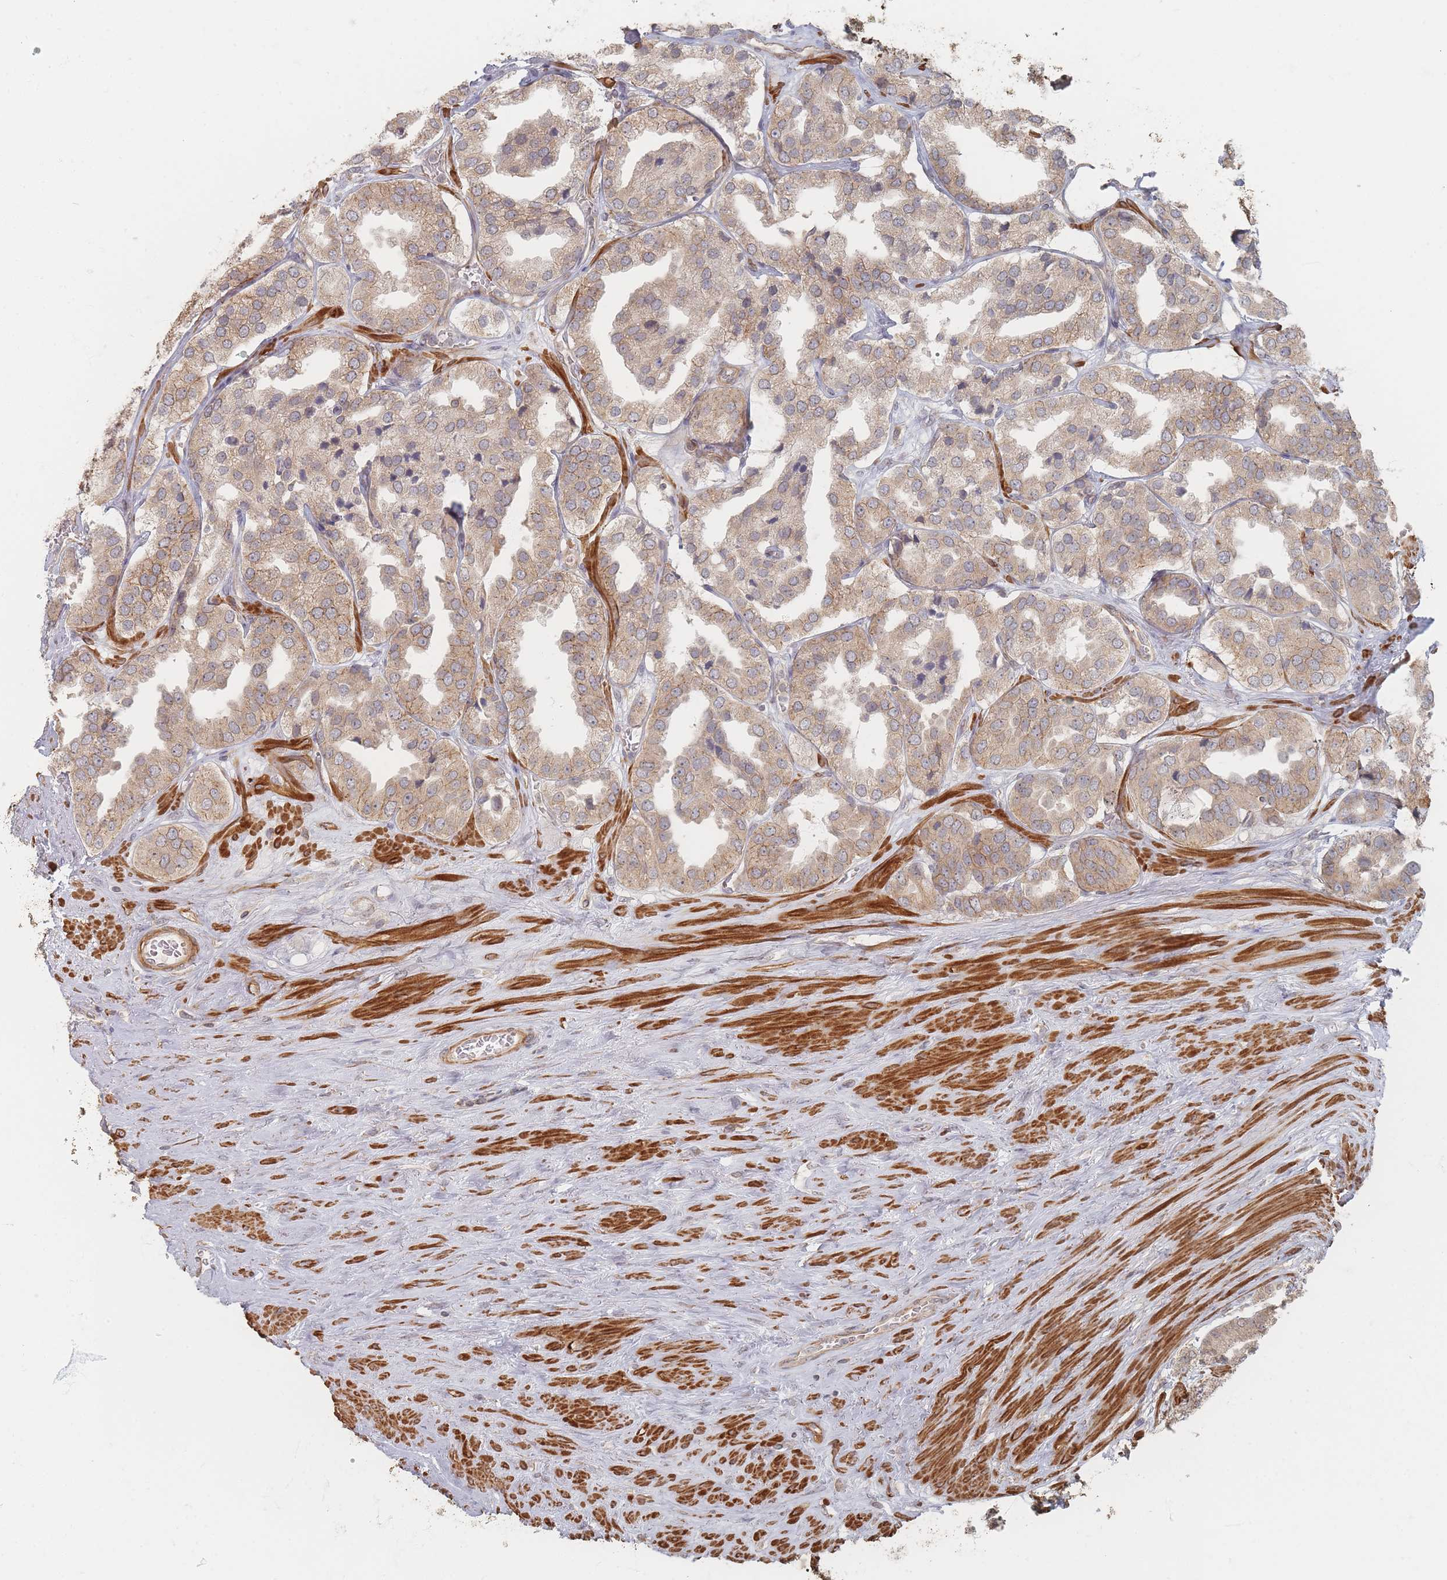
{"staining": {"intensity": "weak", "quantity": "25%-75%", "location": "cytoplasmic/membranous"}, "tissue": "prostate cancer", "cell_type": "Tumor cells", "image_type": "cancer", "snomed": [{"axis": "morphology", "description": "Adenocarcinoma, High grade"}, {"axis": "topography", "description": "Prostate"}], "caption": "A high-resolution histopathology image shows immunohistochemistry staining of prostate cancer (adenocarcinoma (high-grade)), which demonstrates weak cytoplasmic/membranous expression in approximately 25%-75% of tumor cells.", "gene": "GLE1", "patient": {"sex": "male", "age": 63}}